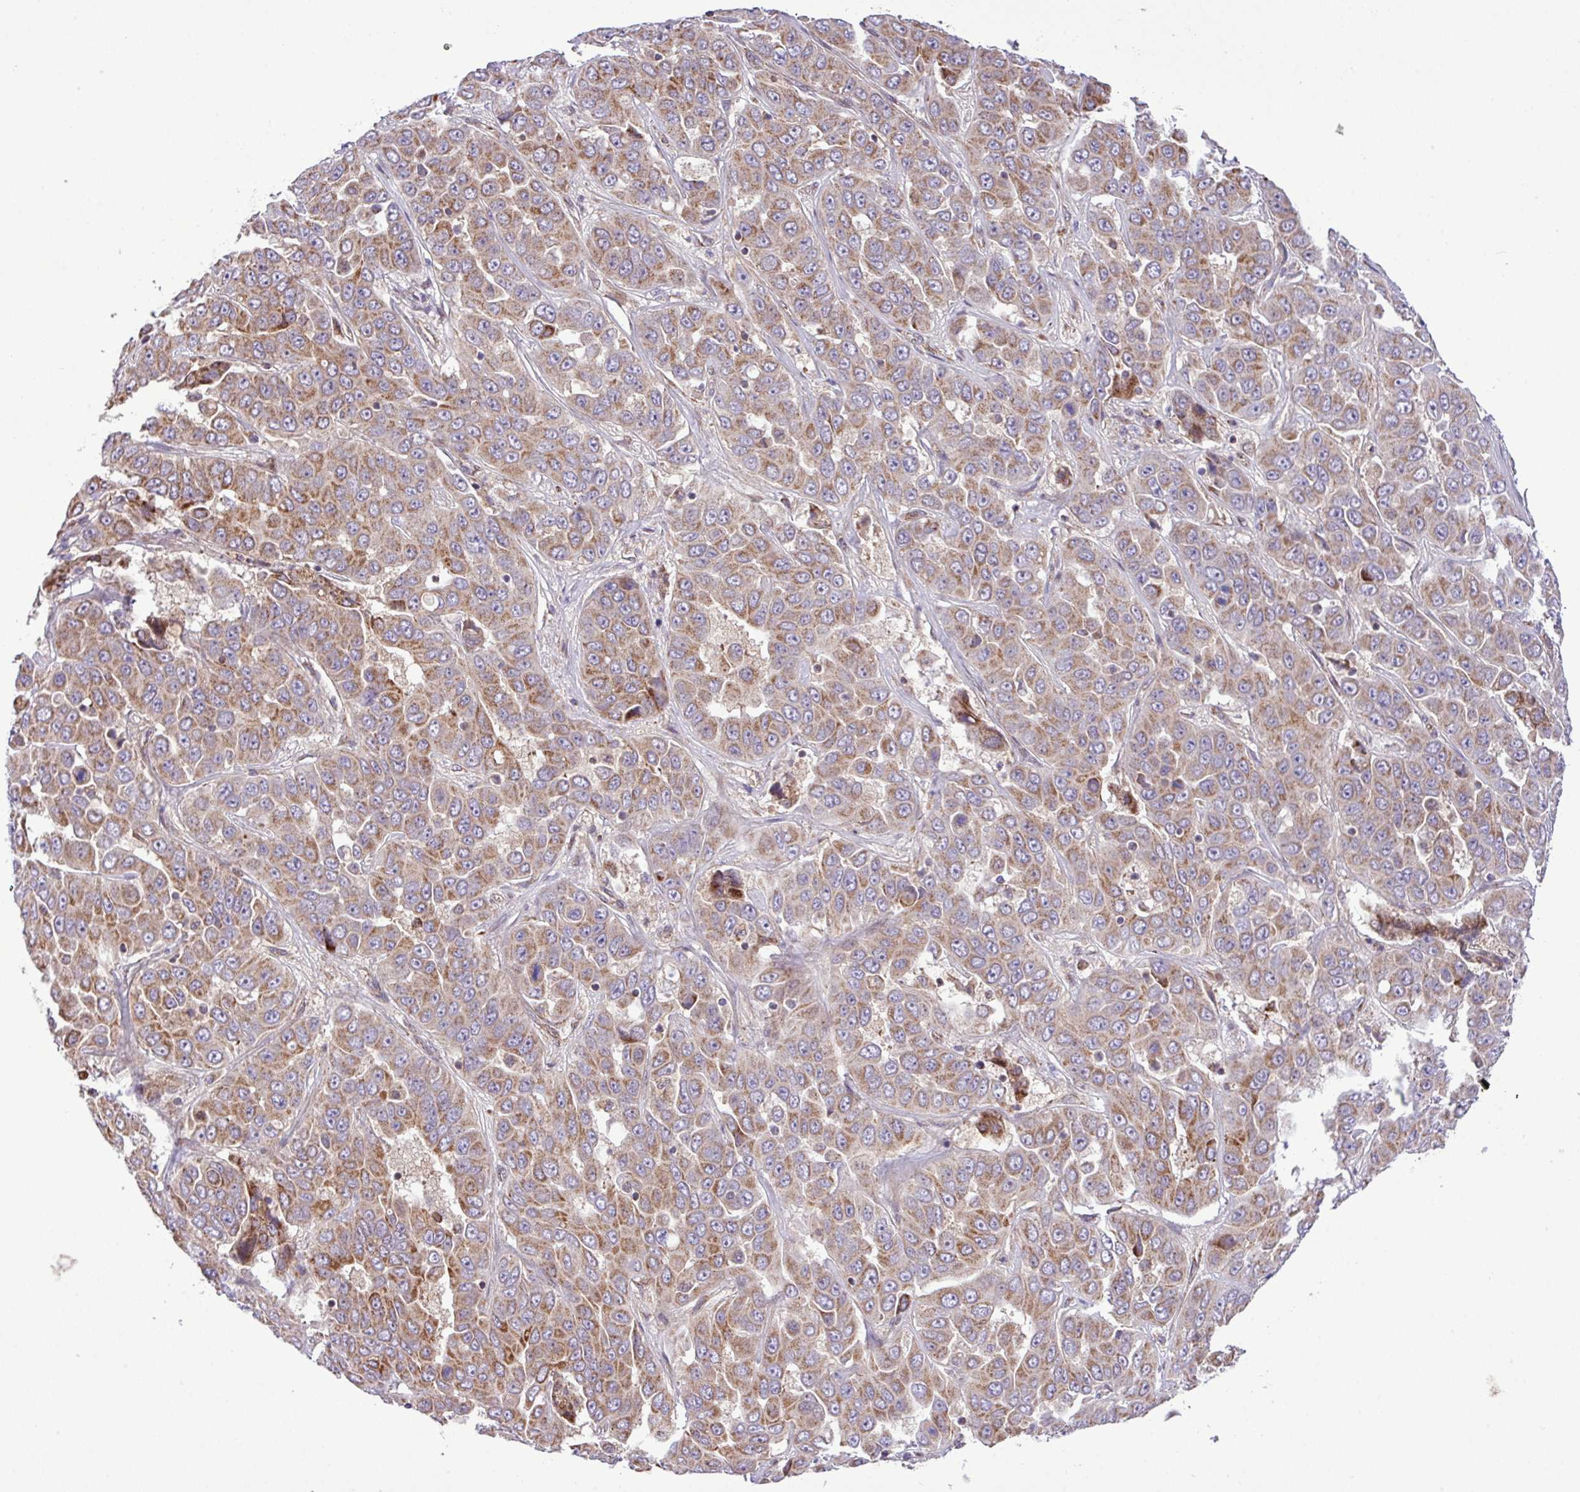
{"staining": {"intensity": "moderate", "quantity": ">75%", "location": "cytoplasmic/membranous"}, "tissue": "liver cancer", "cell_type": "Tumor cells", "image_type": "cancer", "snomed": [{"axis": "morphology", "description": "Cholangiocarcinoma"}, {"axis": "topography", "description": "Liver"}], "caption": "Immunohistochemistry (IHC) (DAB) staining of human liver cancer (cholangiocarcinoma) demonstrates moderate cytoplasmic/membranous protein positivity in about >75% of tumor cells.", "gene": "B3GNT9", "patient": {"sex": "female", "age": 52}}